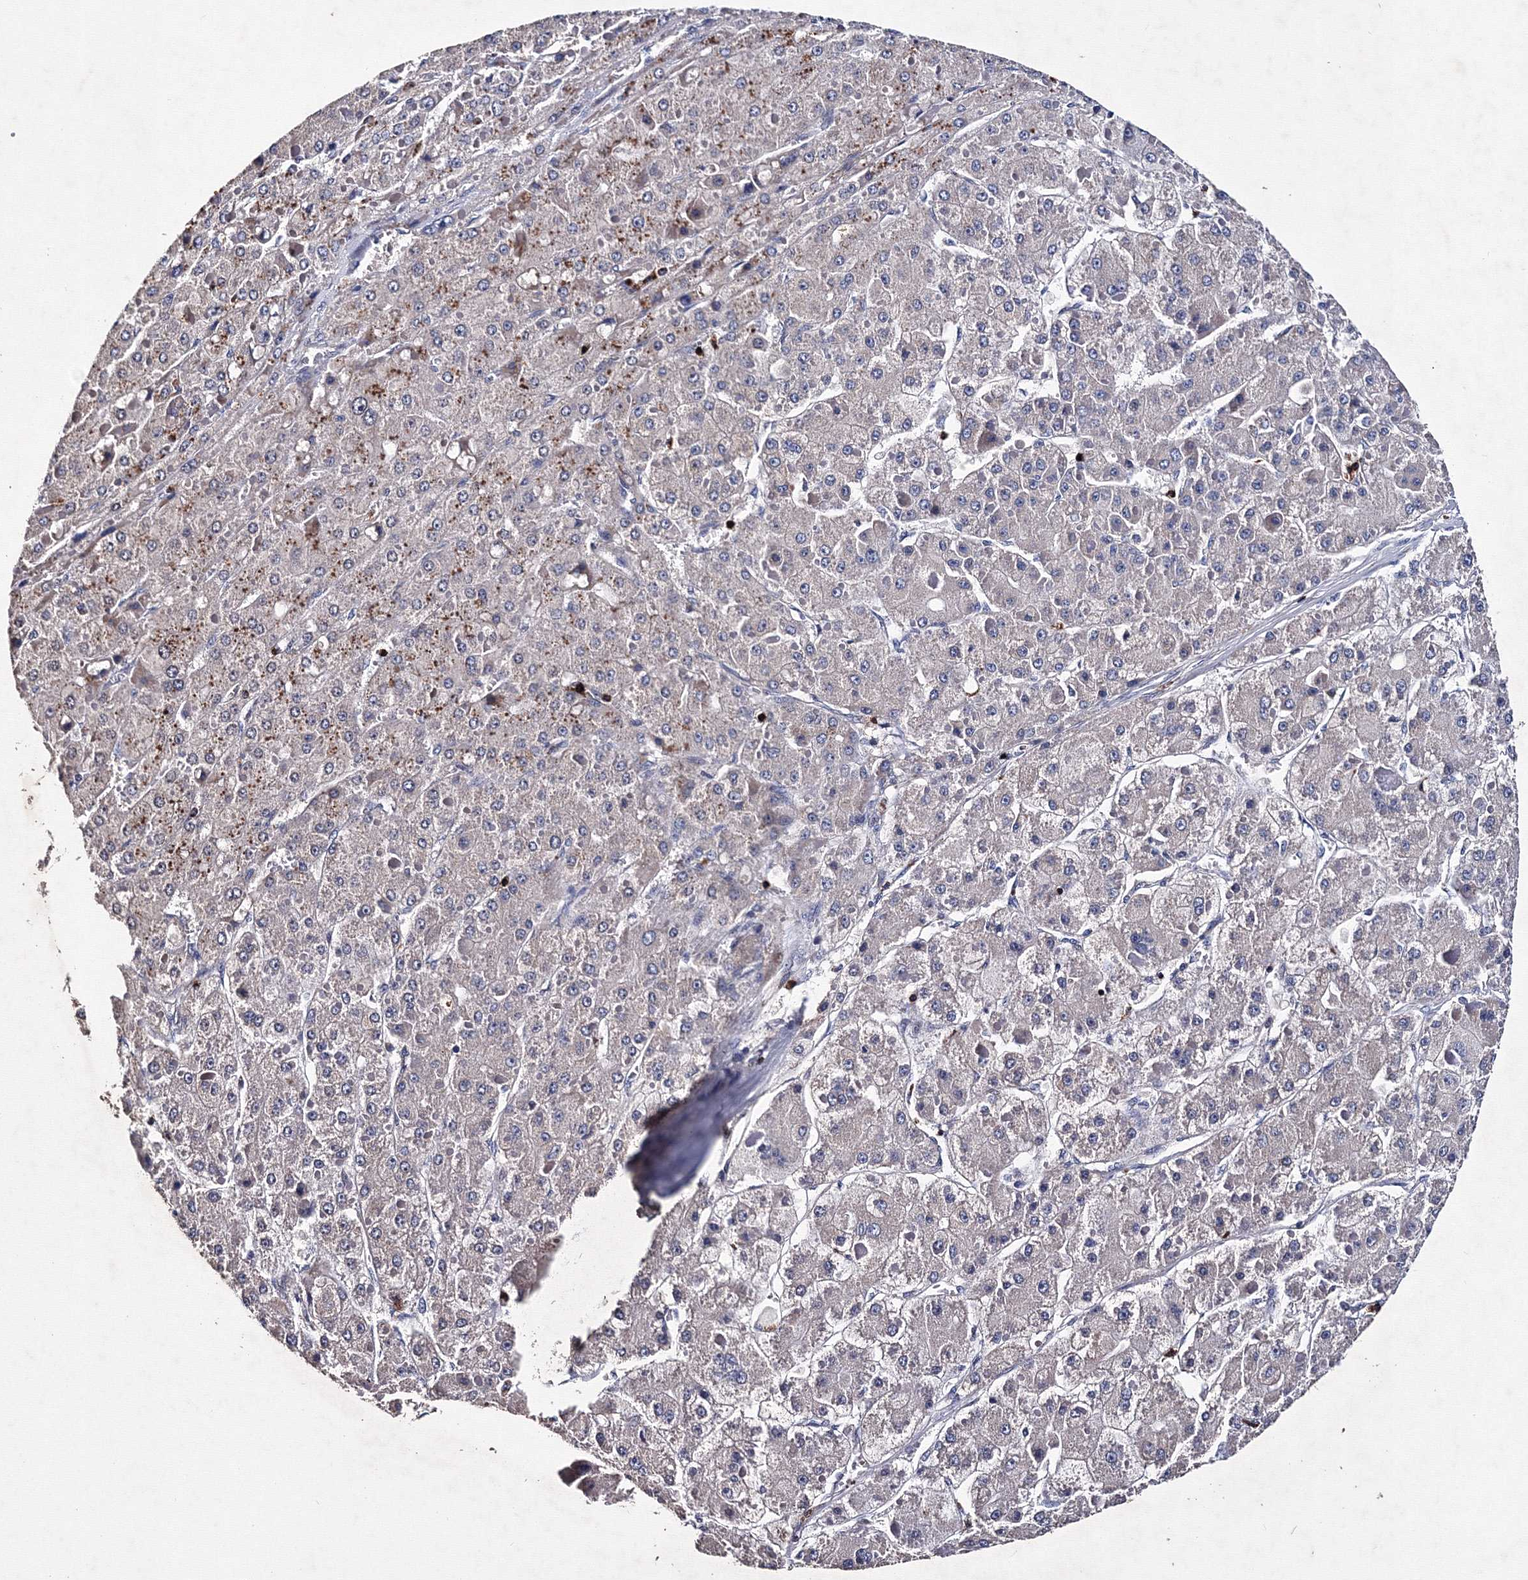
{"staining": {"intensity": "negative", "quantity": "none", "location": "none"}, "tissue": "liver cancer", "cell_type": "Tumor cells", "image_type": "cancer", "snomed": [{"axis": "morphology", "description": "Carcinoma, Hepatocellular, NOS"}, {"axis": "topography", "description": "Liver"}], "caption": "DAB immunohistochemical staining of human liver cancer (hepatocellular carcinoma) exhibits no significant expression in tumor cells.", "gene": "PHYKPL", "patient": {"sex": "female", "age": 73}}